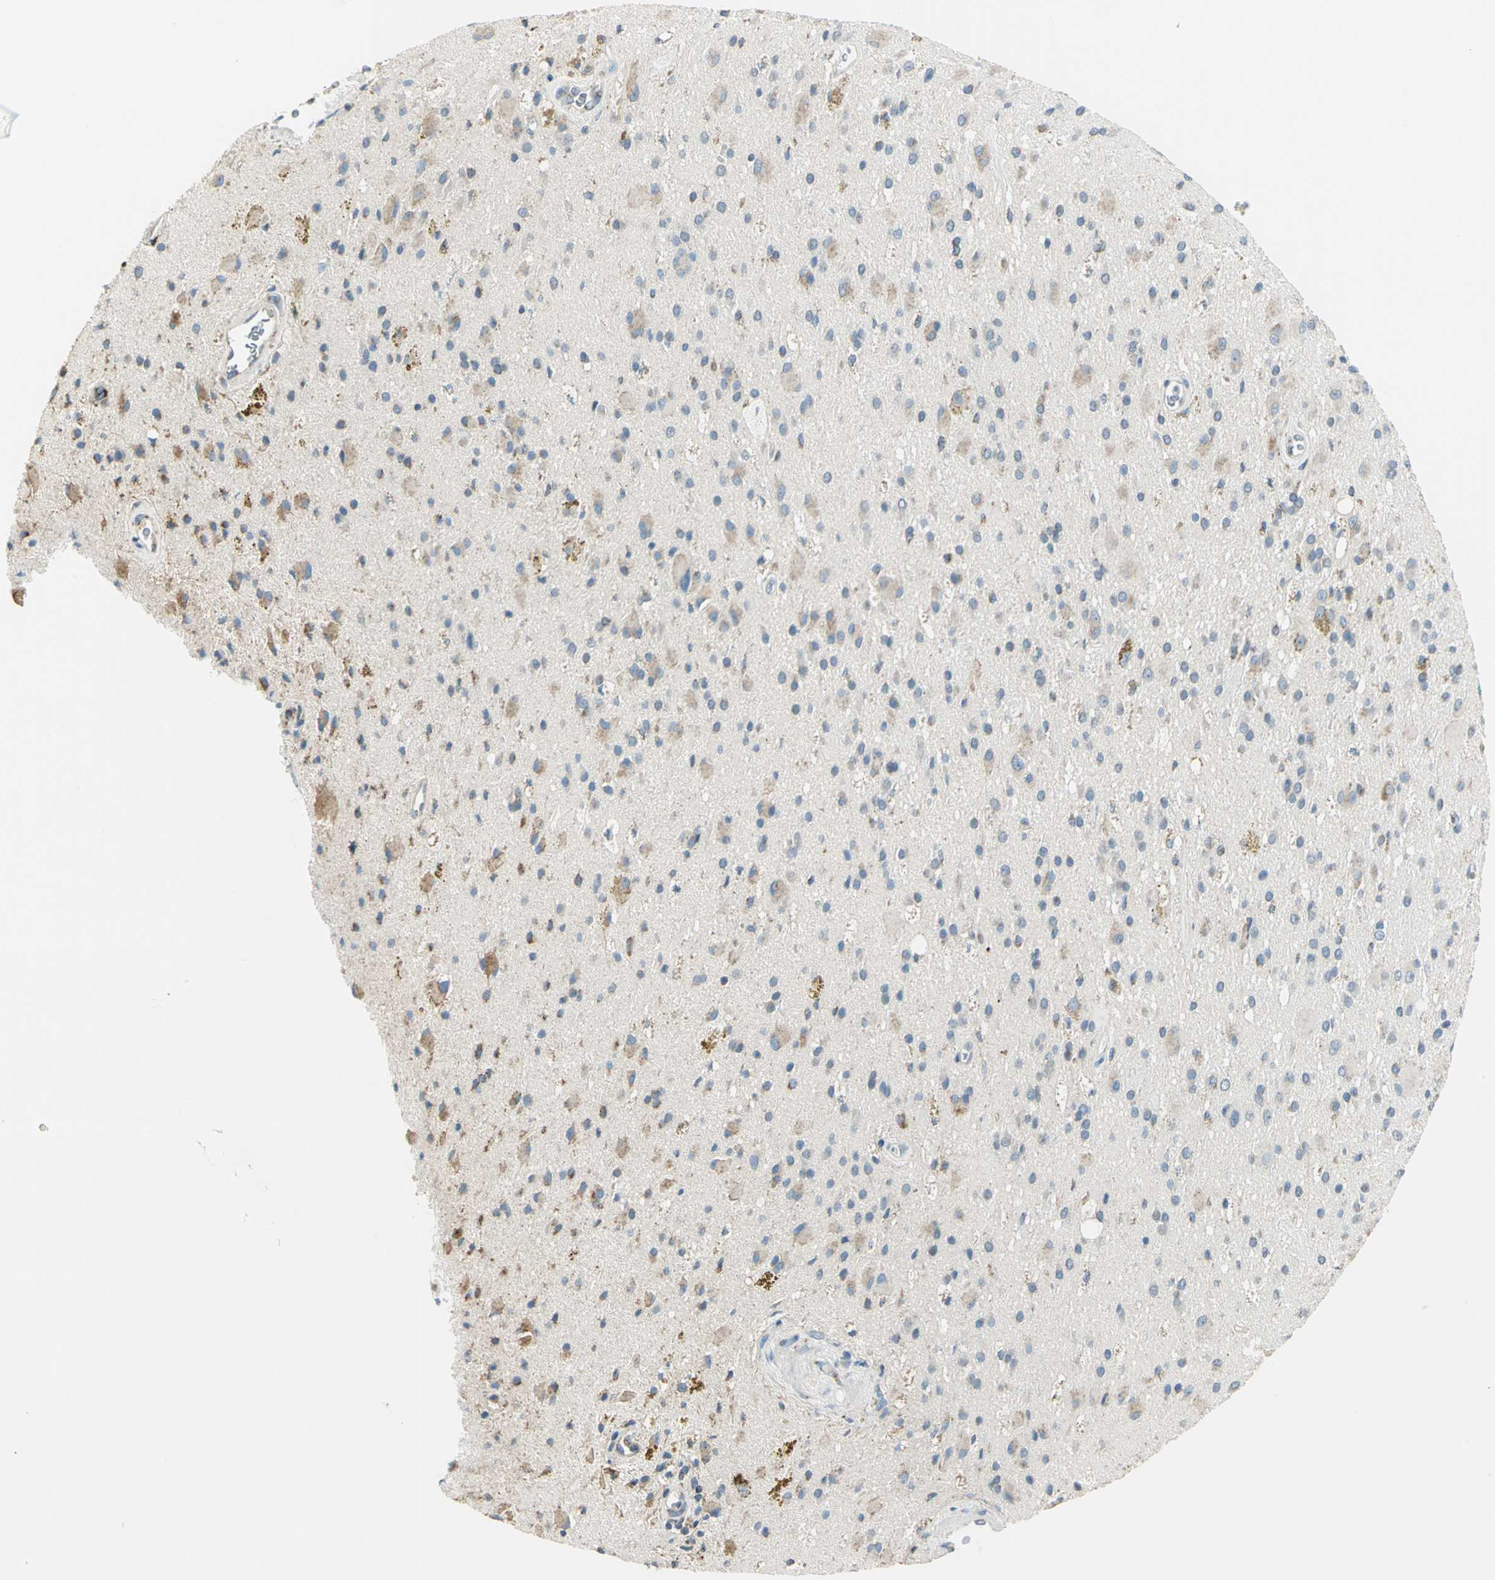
{"staining": {"intensity": "moderate", "quantity": "25%-75%", "location": "cytoplasmic/membranous"}, "tissue": "glioma", "cell_type": "Tumor cells", "image_type": "cancer", "snomed": [{"axis": "morphology", "description": "Glioma, malignant, Low grade"}, {"axis": "topography", "description": "Brain"}], "caption": "Malignant glioma (low-grade) was stained to show a protein in brown. There is medium levels of moderate cytoplasmic/membranous staining in approximately 25%-75% of tumor cells.", "gene": "ACADM", "patient": {"sex": "male", "age": 58}}